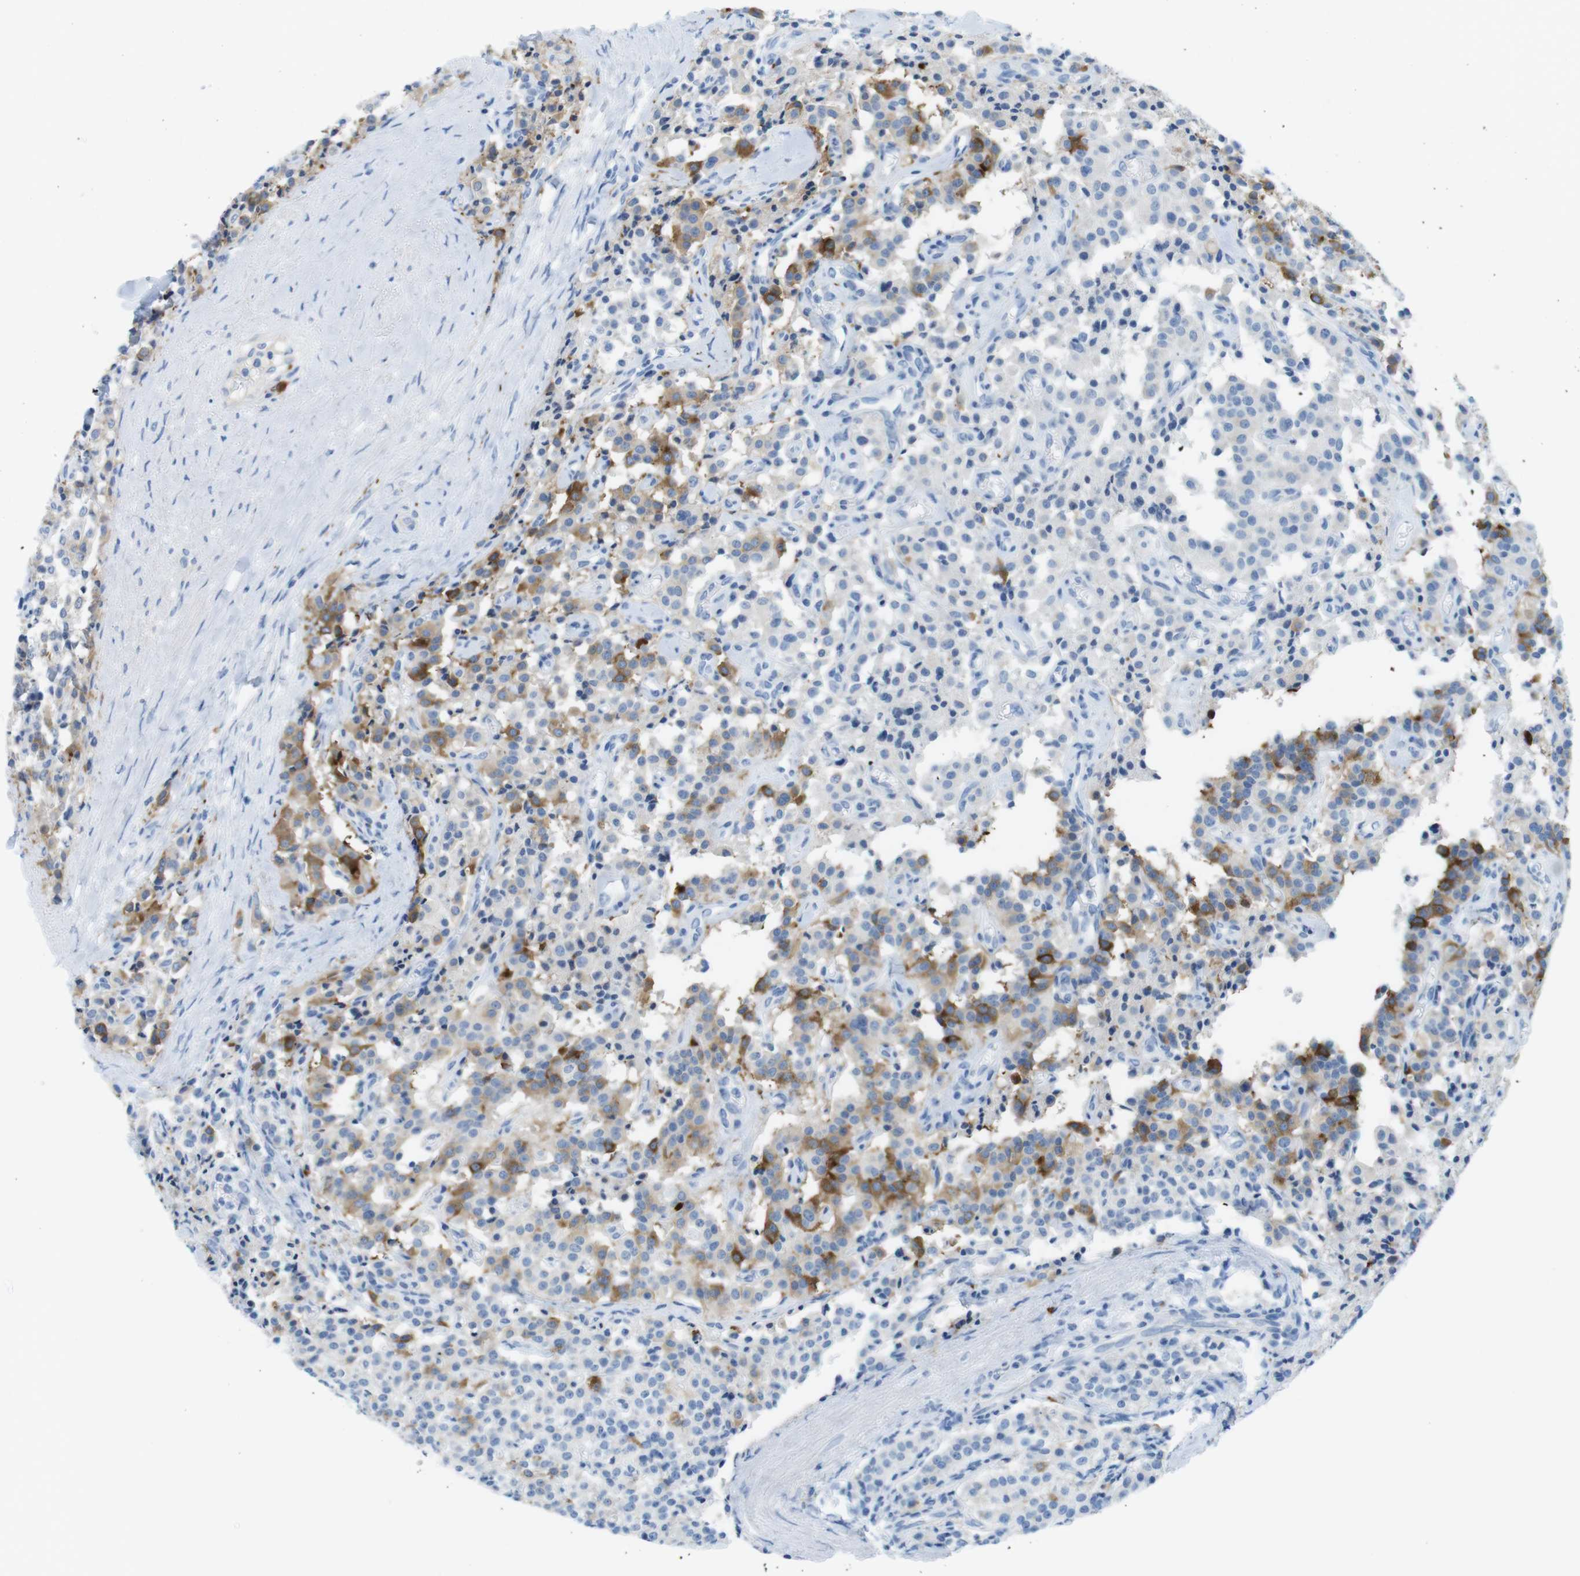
{"staining": {"intensity": "moderate", "quantity": "<25%", "location": "cytoplasmic/membranous"}, "tissue": "carcinoid", "cell_type": "Tumor cells", "image_type": "cancer", "snomed": [{"axis": "morphology", "description": "Carcinoid, malignant, NOS"}, {"axis": "topography", "description": "Lung"}], "caption": "Protein expression analysis of human carcinoid reveals moderate cytoplasmic/membranous staining in about <25% of tumor cells.", "gene": "GAP43", "patient": {"sex": "male", "age": 30}}